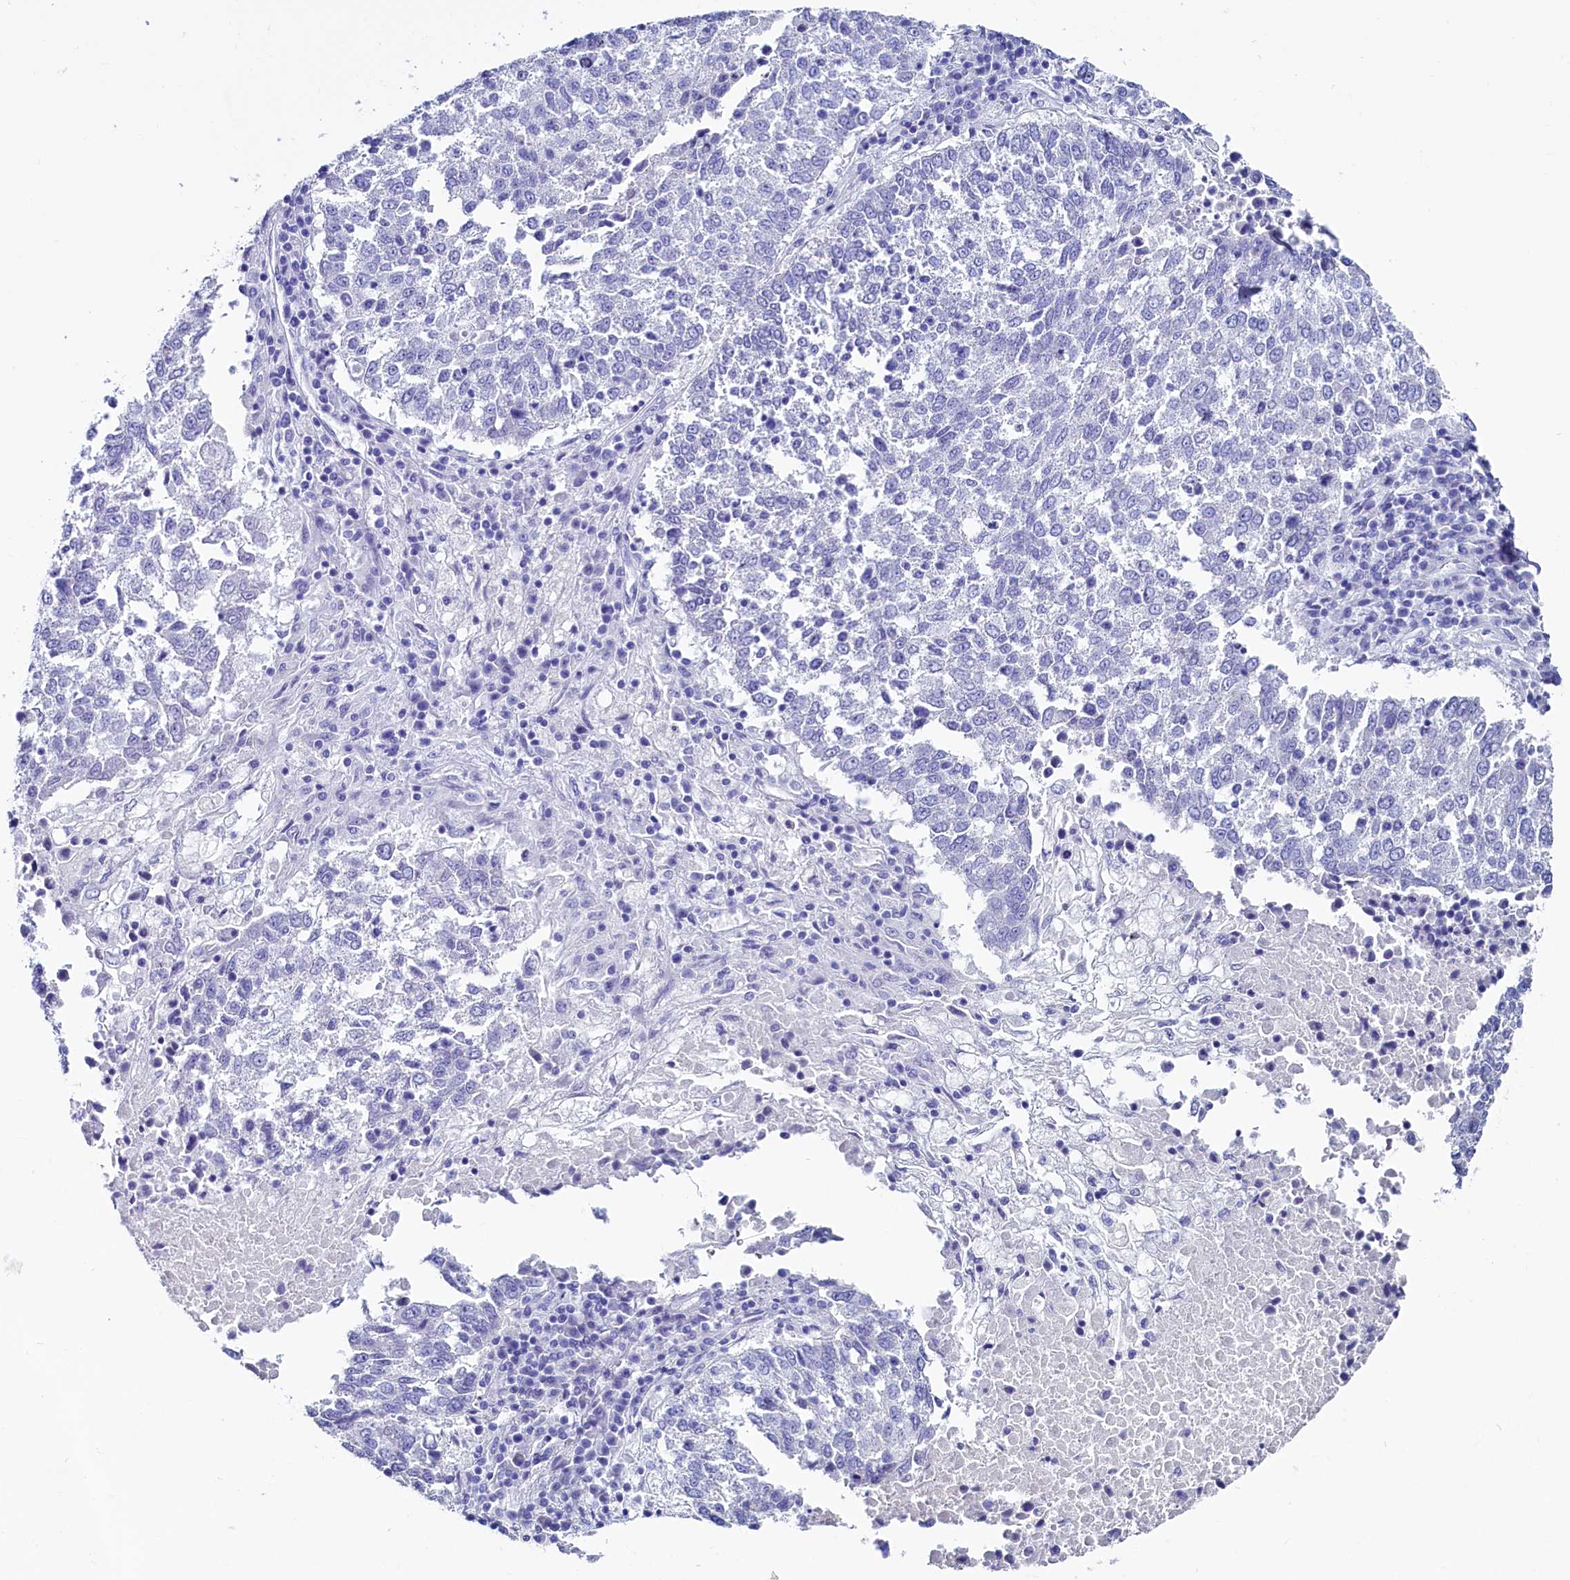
{"staining": {"intensity": "negative", "quantity": "none", "location": "none"}, "tissue": "lung cancer", "cell_type": "Tumor cells", "image_type": "cancer", "snomed": [{"axis": "morphology", "description": "Squamous cell carcinoma, NOS"}, {"axis": "topography", "description": "Lung"}], "caption": "This is an IHC image of human lung cancer. There is no expression in tumor cells.", "gene": "ANKRD29", "patient": {"sex": "male", "age": 73}}